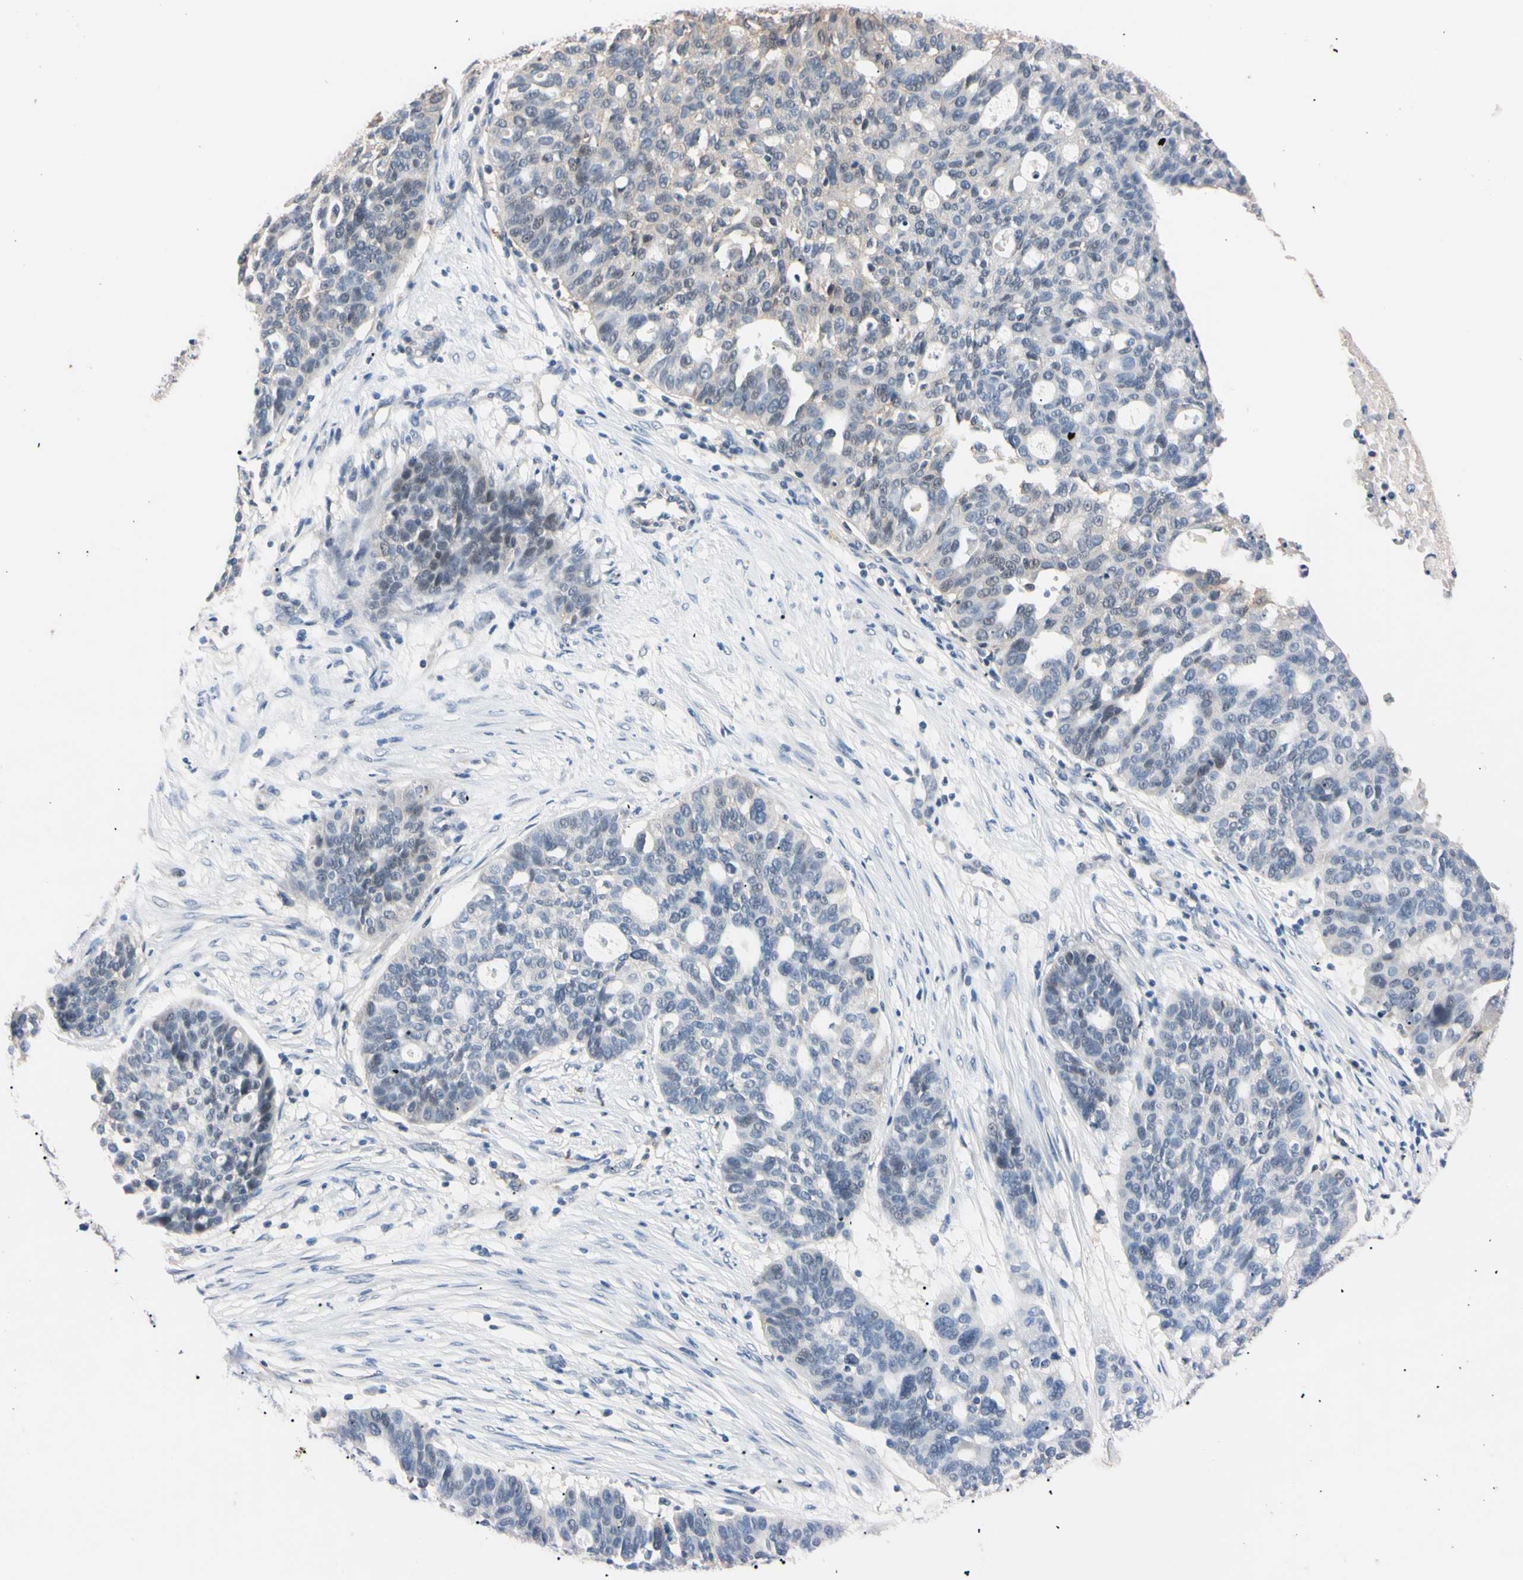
{"staining": {"intensity": "negative", "quantity": "none", "location": "none"}, "tissue": "ovarian cancer", "cell_type": "Tumor cells", "image_type": "cancer", "snomed": [{"axis": "morphology", "description": "Cystadenocarcinoma, serous, NOS"}, {"axis": "topography", "description": "Ovary"}], "caption": "An immunohistochemistry histopathology image of serous cystadenocarcinoma (ovarian) is shown. There is no staining in tumor cells of serous cystadenocarcinoma (ovarian). (Brightfield microscopy of DAB immunohistochemistry at high magnification).", "gene": "PNKD", "patient": {"sex": "female", "age": 59}}